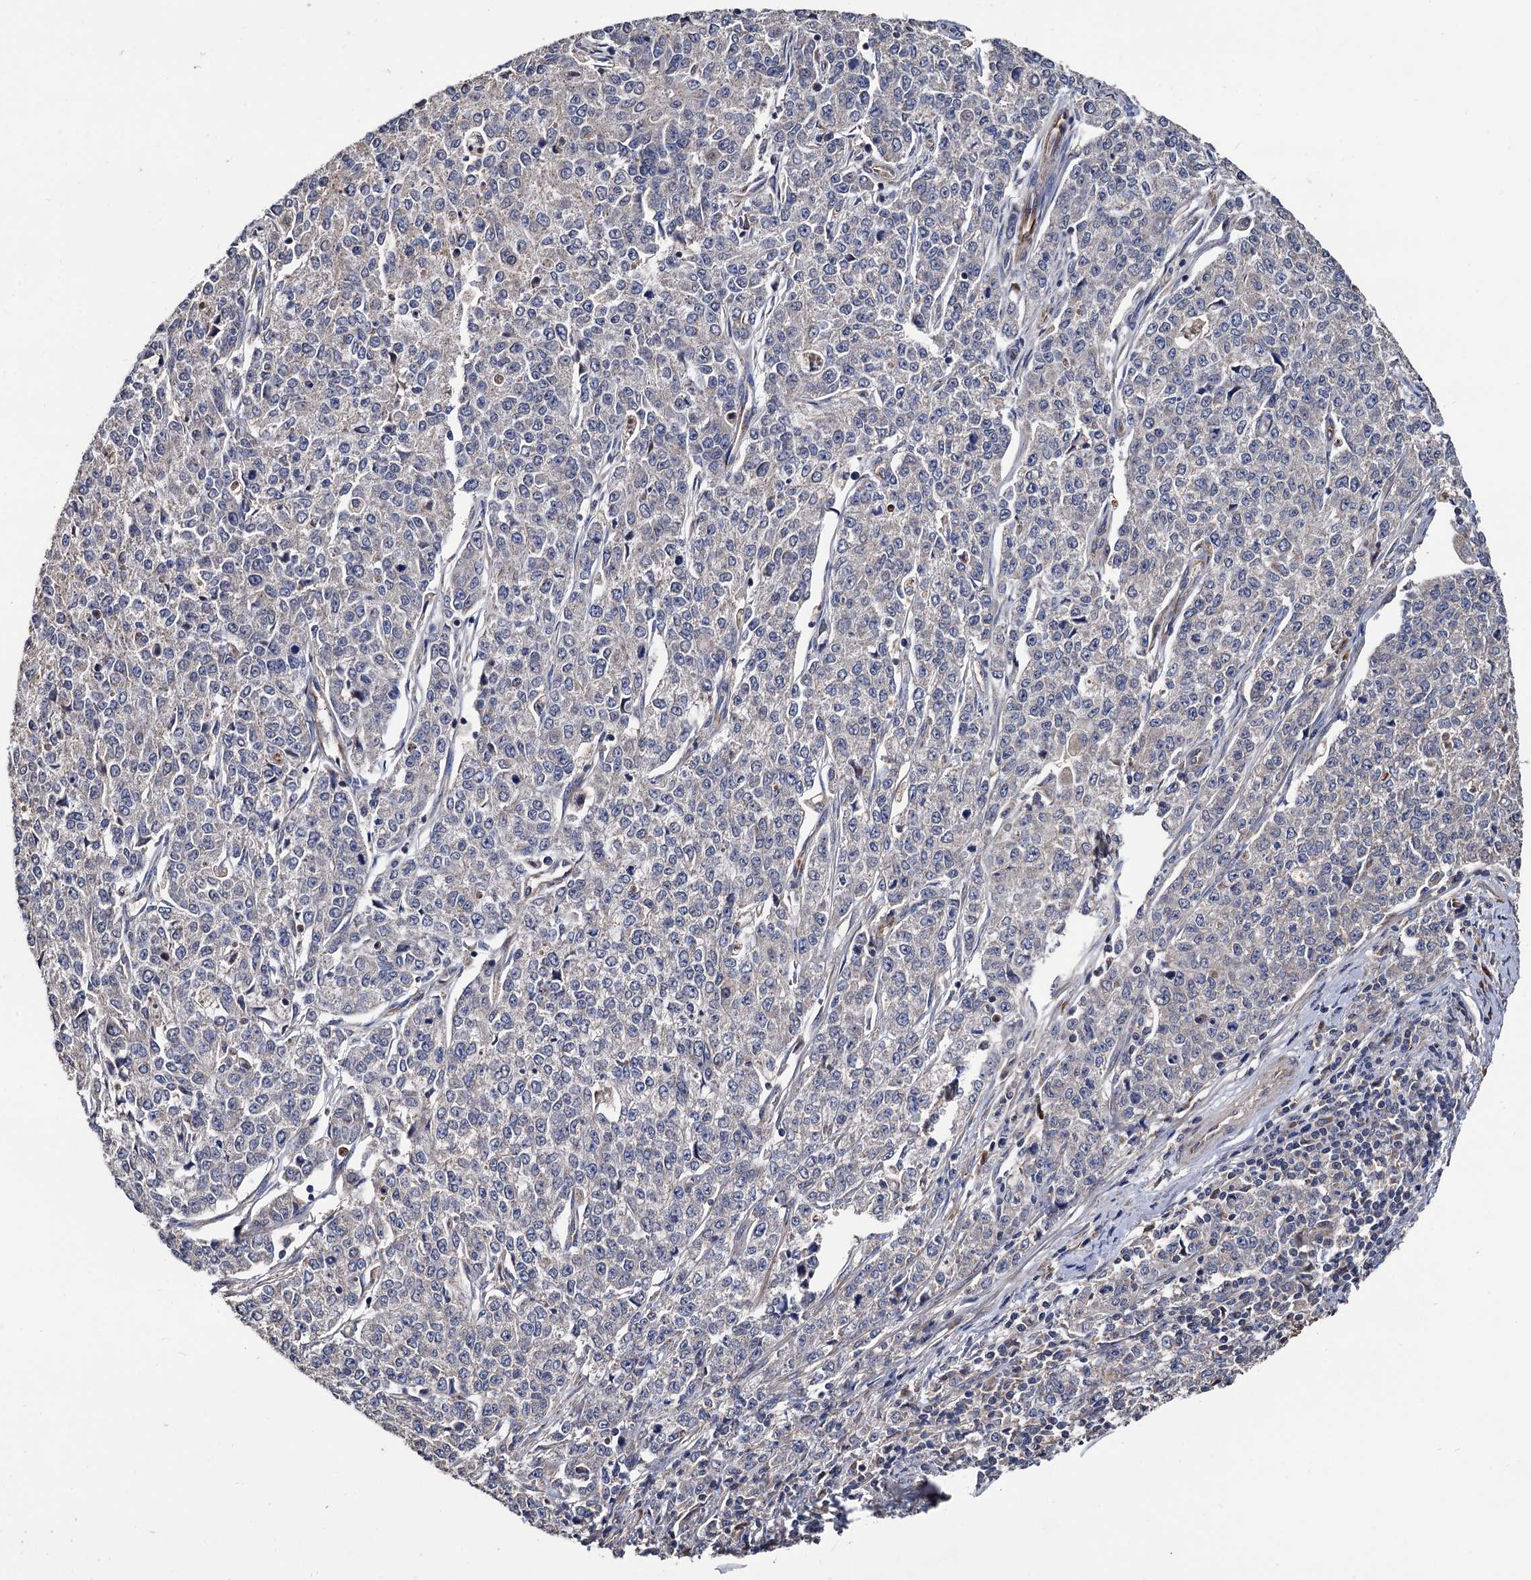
{"staining": {"intensity": "negative", "quantity": "none", "location": "none"}, "tissue": "endometrial cancer", "cell_type": "Tumor cells", "image_type": "cancer", "snomed": [{"axis": "morphology", "description": "Adenocarcinoma, NOS"}, {"axis": "topography", "description": "Endometrium"}], "caption": "DAB (3,3'-diaminobenzidine) immunohistochemical staining of adenocarcinoma (endometrial) displays no significant positivity in tumor cells.", "gene": "RASSF1", "patient": {"sex": "female", "age": 50}}